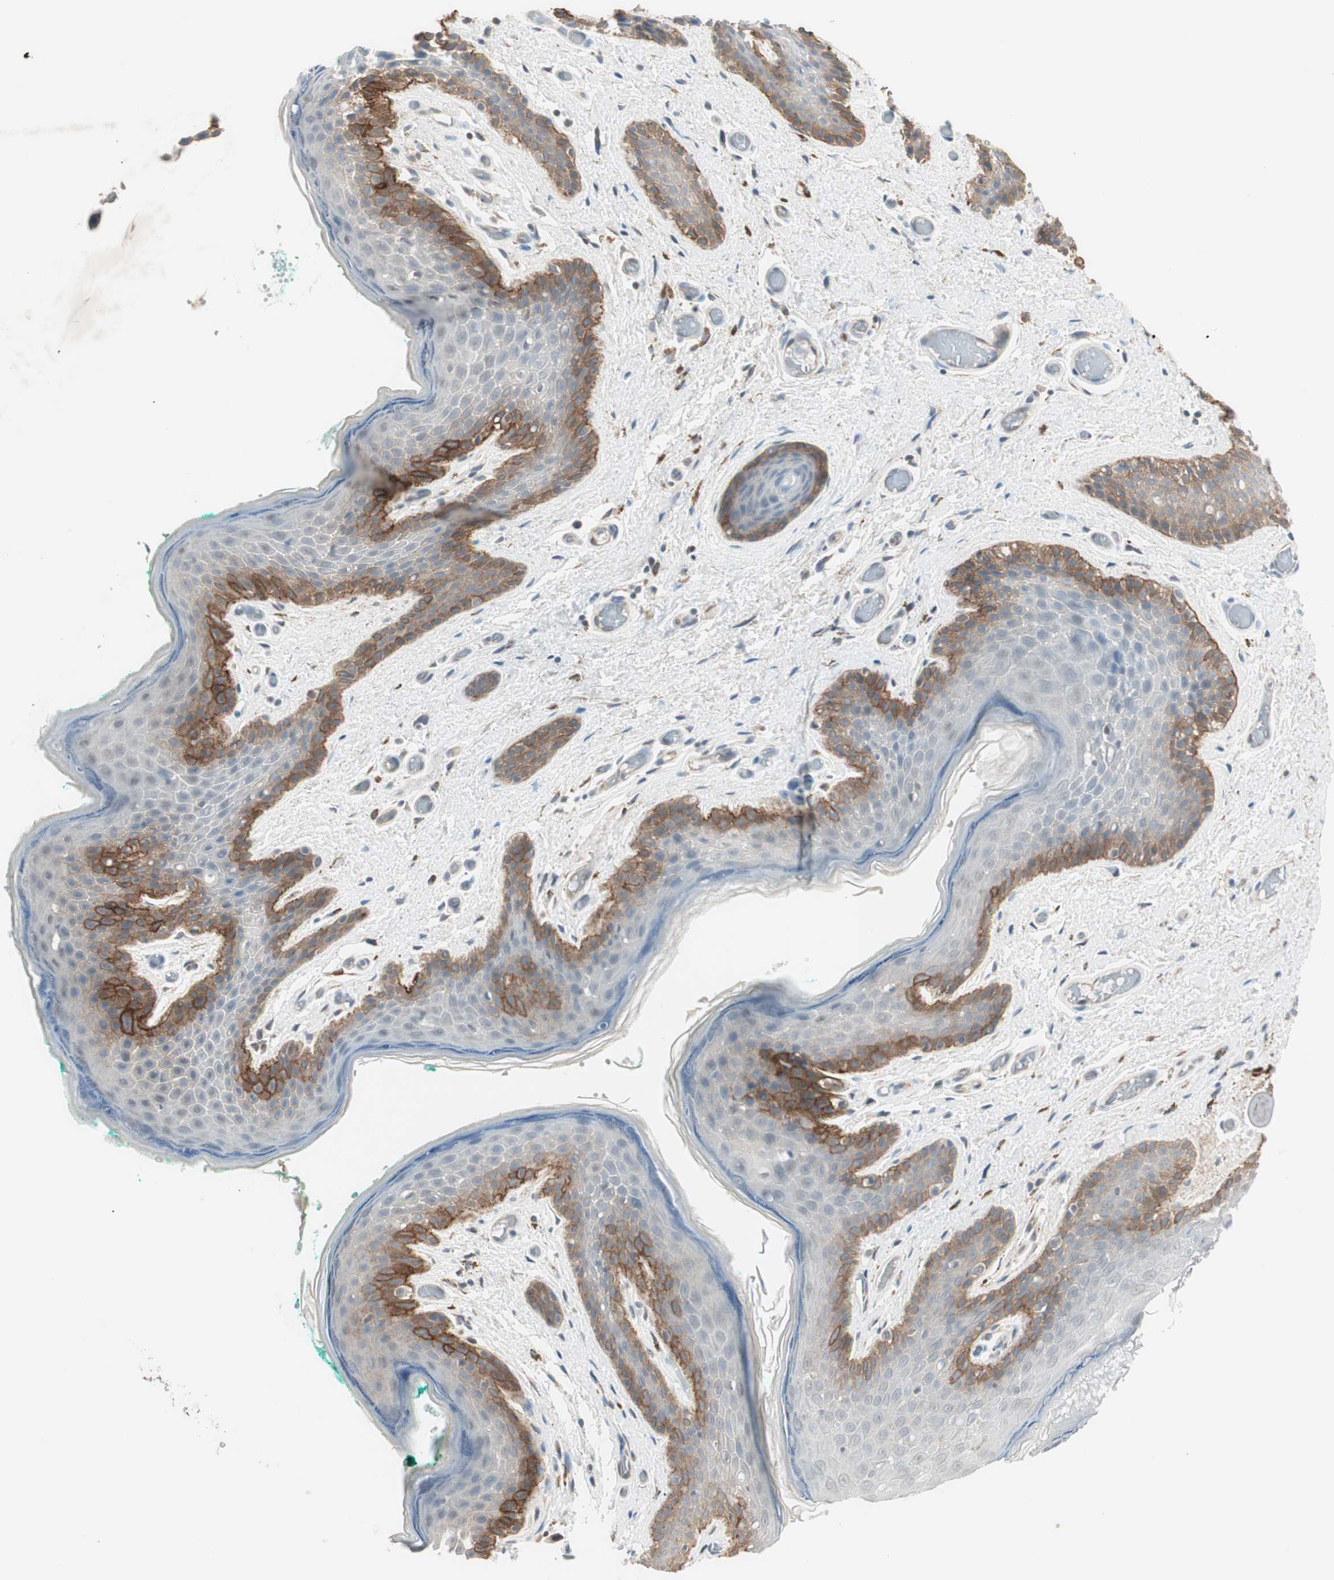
{"staining": {"intensity": "moderate", "quantity": "25%-75%", "location": "cytoplasmic/membranous"}, "tissue": "skin", "cell_type": "Epidermal cells", "image_type": "normal", "snomed": [{"axis": "morphology", "description": "Normal tissue, NOS"}, {"axis": "topography", "description": "Anal"}], "caption": "Moderate cytoplasmic/membranous expression is appreciated in about 25%-75% of epidermal cells in benign skin.", "gene": "ITGB4", "patient": {"sex": "male", "age": 74}}